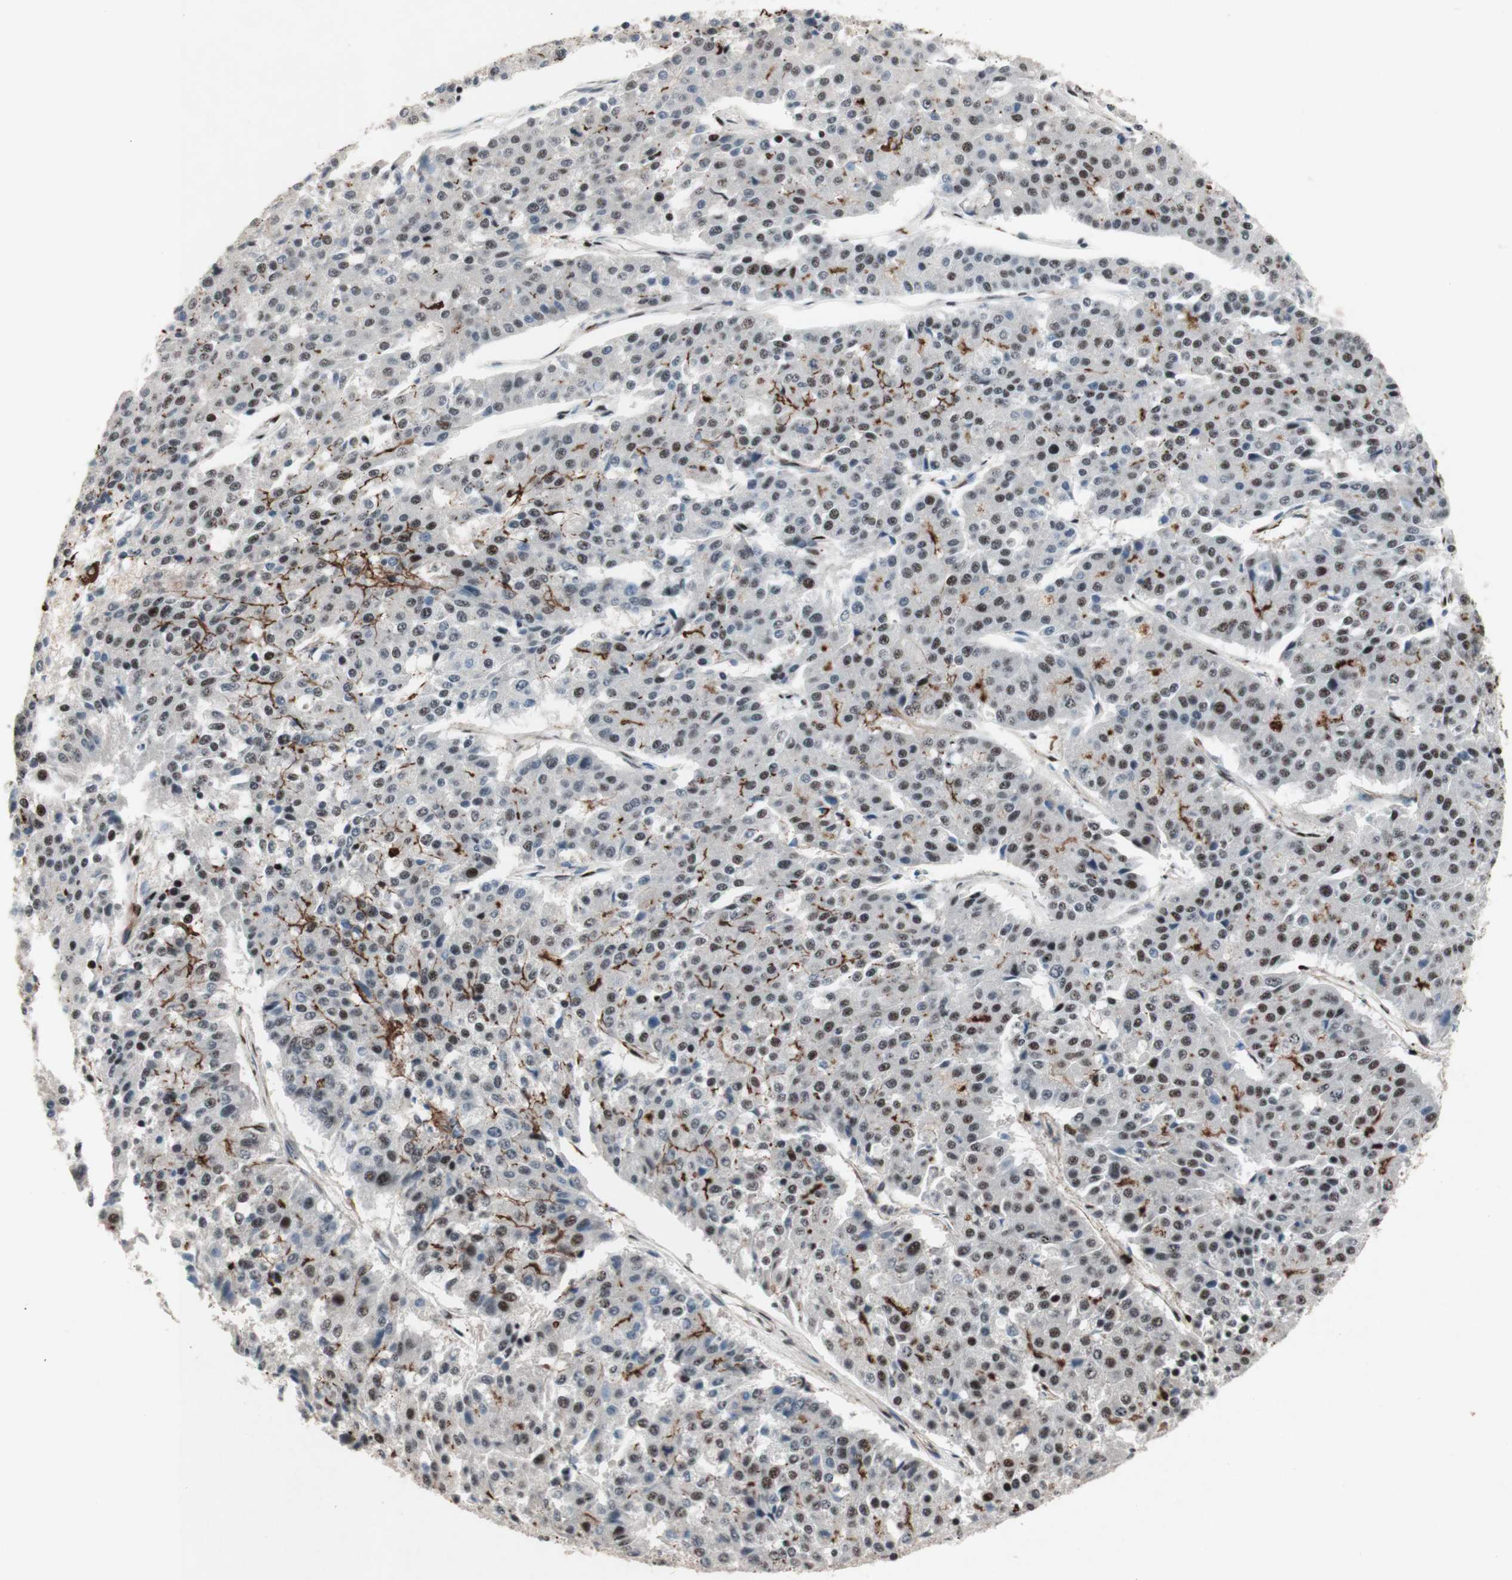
{"staining": {"intensity": "moderate", "quantity": "25%-75%", "location": "nuclear"}, "tissue": "pancreatic cancer", "cell_type": "Tumor cells", "image_type": "cancer", "snomed": [{"axis": "morphology", "description": "Adenocarcinoma, NOS"}, {"axis": "topography", "description": "Pancreas"}], "caption": "Human pancreatic cancer (adenocarcinoma) stained with a brown dye demonstrates moderate nuclear positive expression in about 25%-75% of tumor cells.", "gene": "TLE1", "patient": {"sex": "male", "age": 50}}